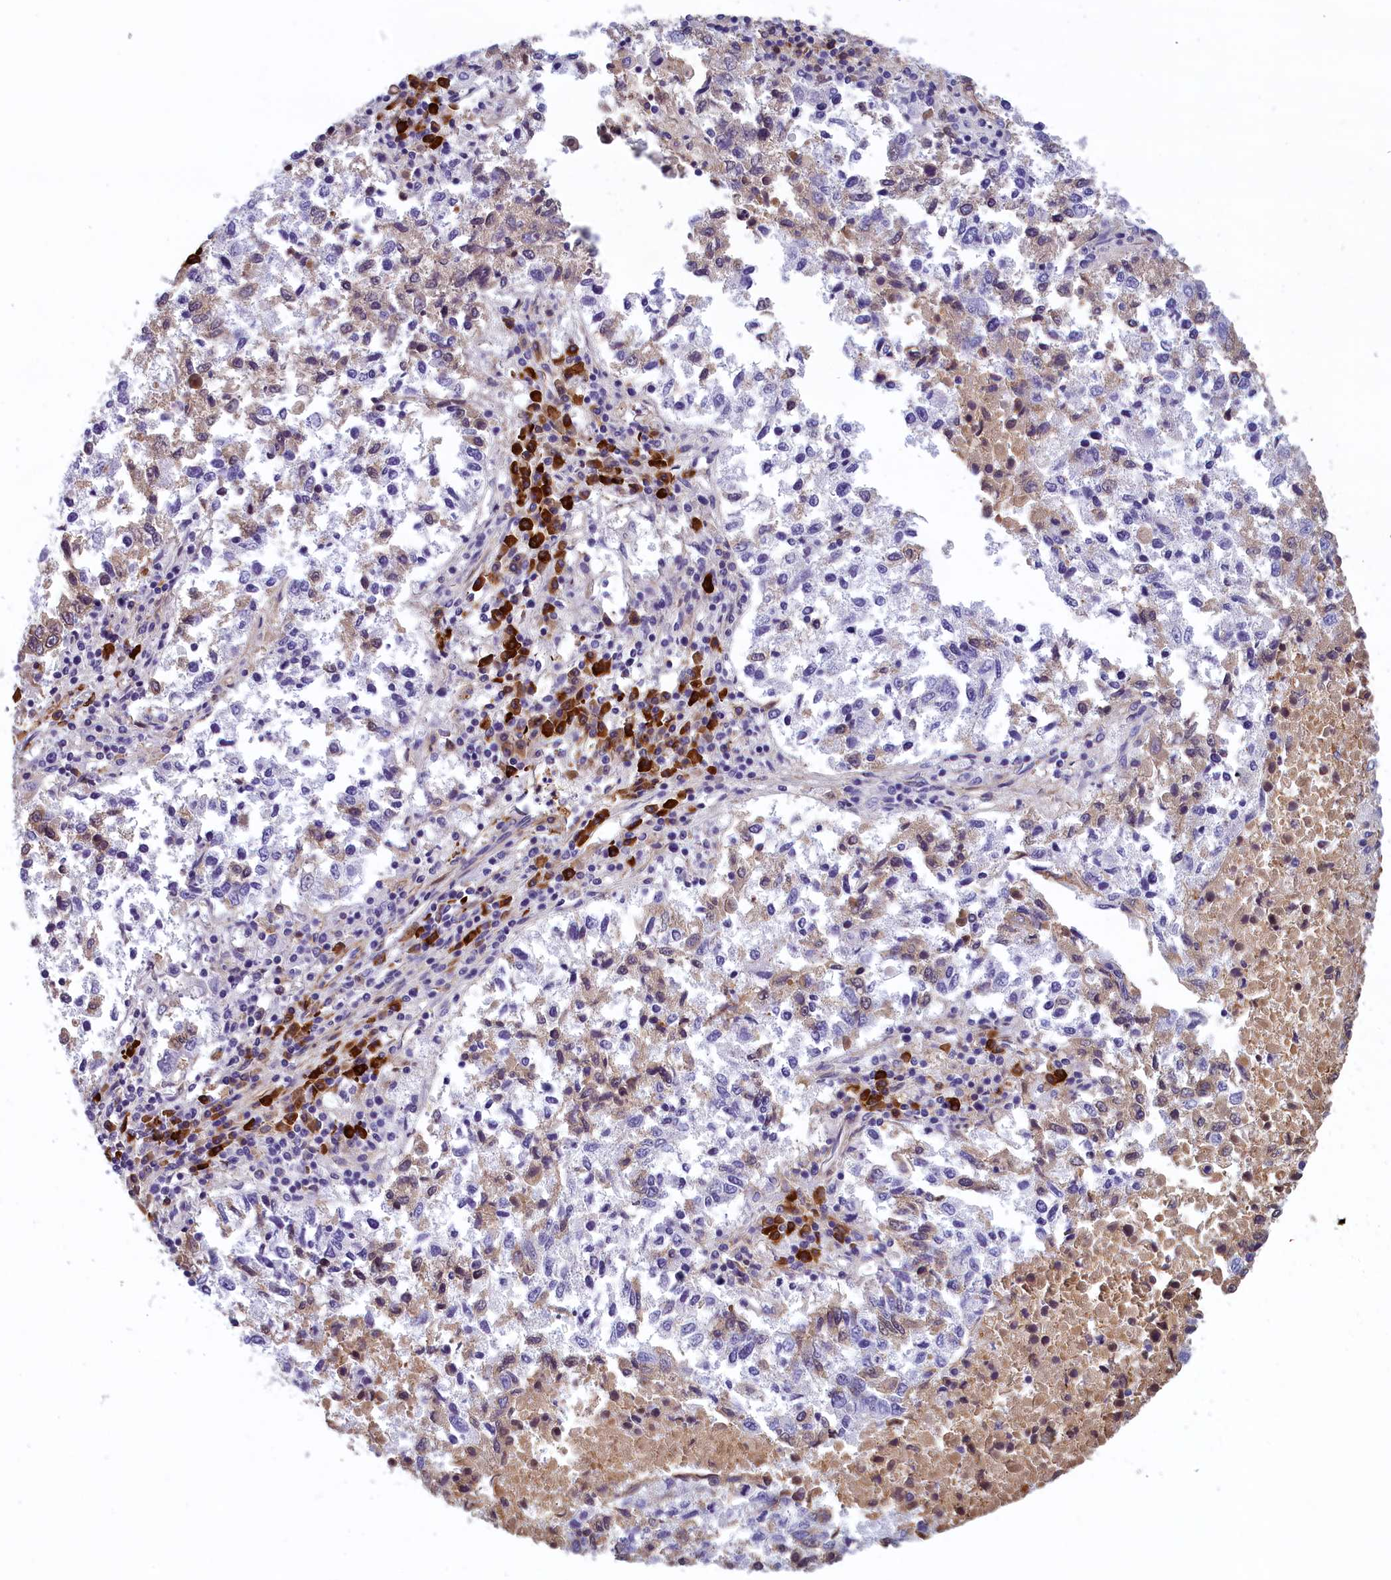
{"staining": {"intensity": "weak", "quantity": "25%-75%", "location": "cytoplasmic/membranous"}, "tissue": "lung cancer", "cell_type": "Tumor cells", "image_type": "cancer", "snomed": [{"axis": "morphology", "description": "Squamous cell carcinoma, NOS"}, {"axis": "topography", "description": "Lung"}], "caption": "Immunohistochemistry (IHC) histopathology image of lung cancer (squamous cell carcinoma) stained for a protein (brown), which demonstrates low levels of weak cytoplasmic/membranous positivity in approximately 25%-75% of tumor cells.", "gene": "BCL2L13", "patient": {"sex": "male", "age": 73}}